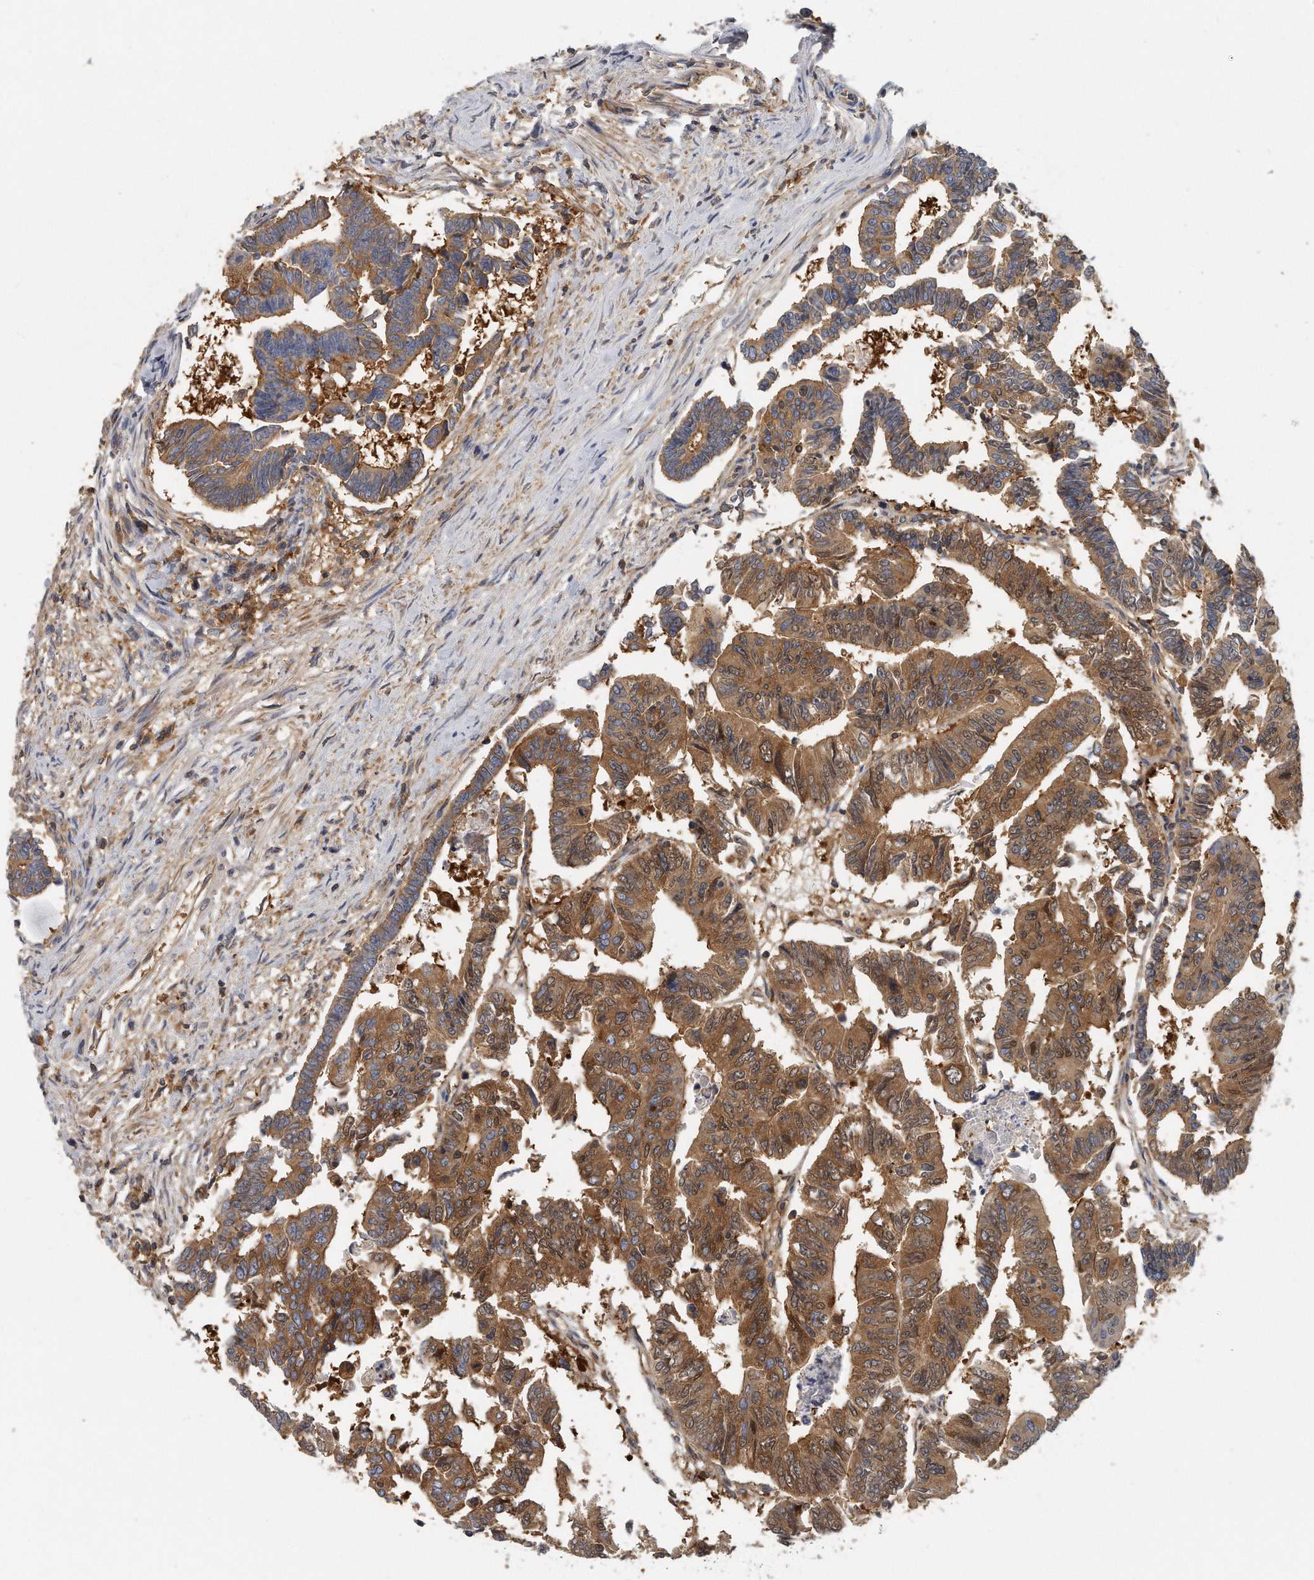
{"staining": {"intensity": "moderate", "quantity": ">75%", "location": "cytoplasmic/membranous"}, "tissue": "colorectal cancer", "cell_type": "Tumor cells", "image_type": "cancer", "snomed": [{"axis": "morphology", "description": "Adenocarcinoma, NOS"}, {"axis": "topography", "description": "Rectum"}], "caption": "IHC (DAB) staining of human adenocarcinoma (colorectal) shows moderate cytoplasmic/membranous protein expression in about >75% of tumor cells.", "gene": "EIF3I", "patient": {"sex": "female", "age": 65}}